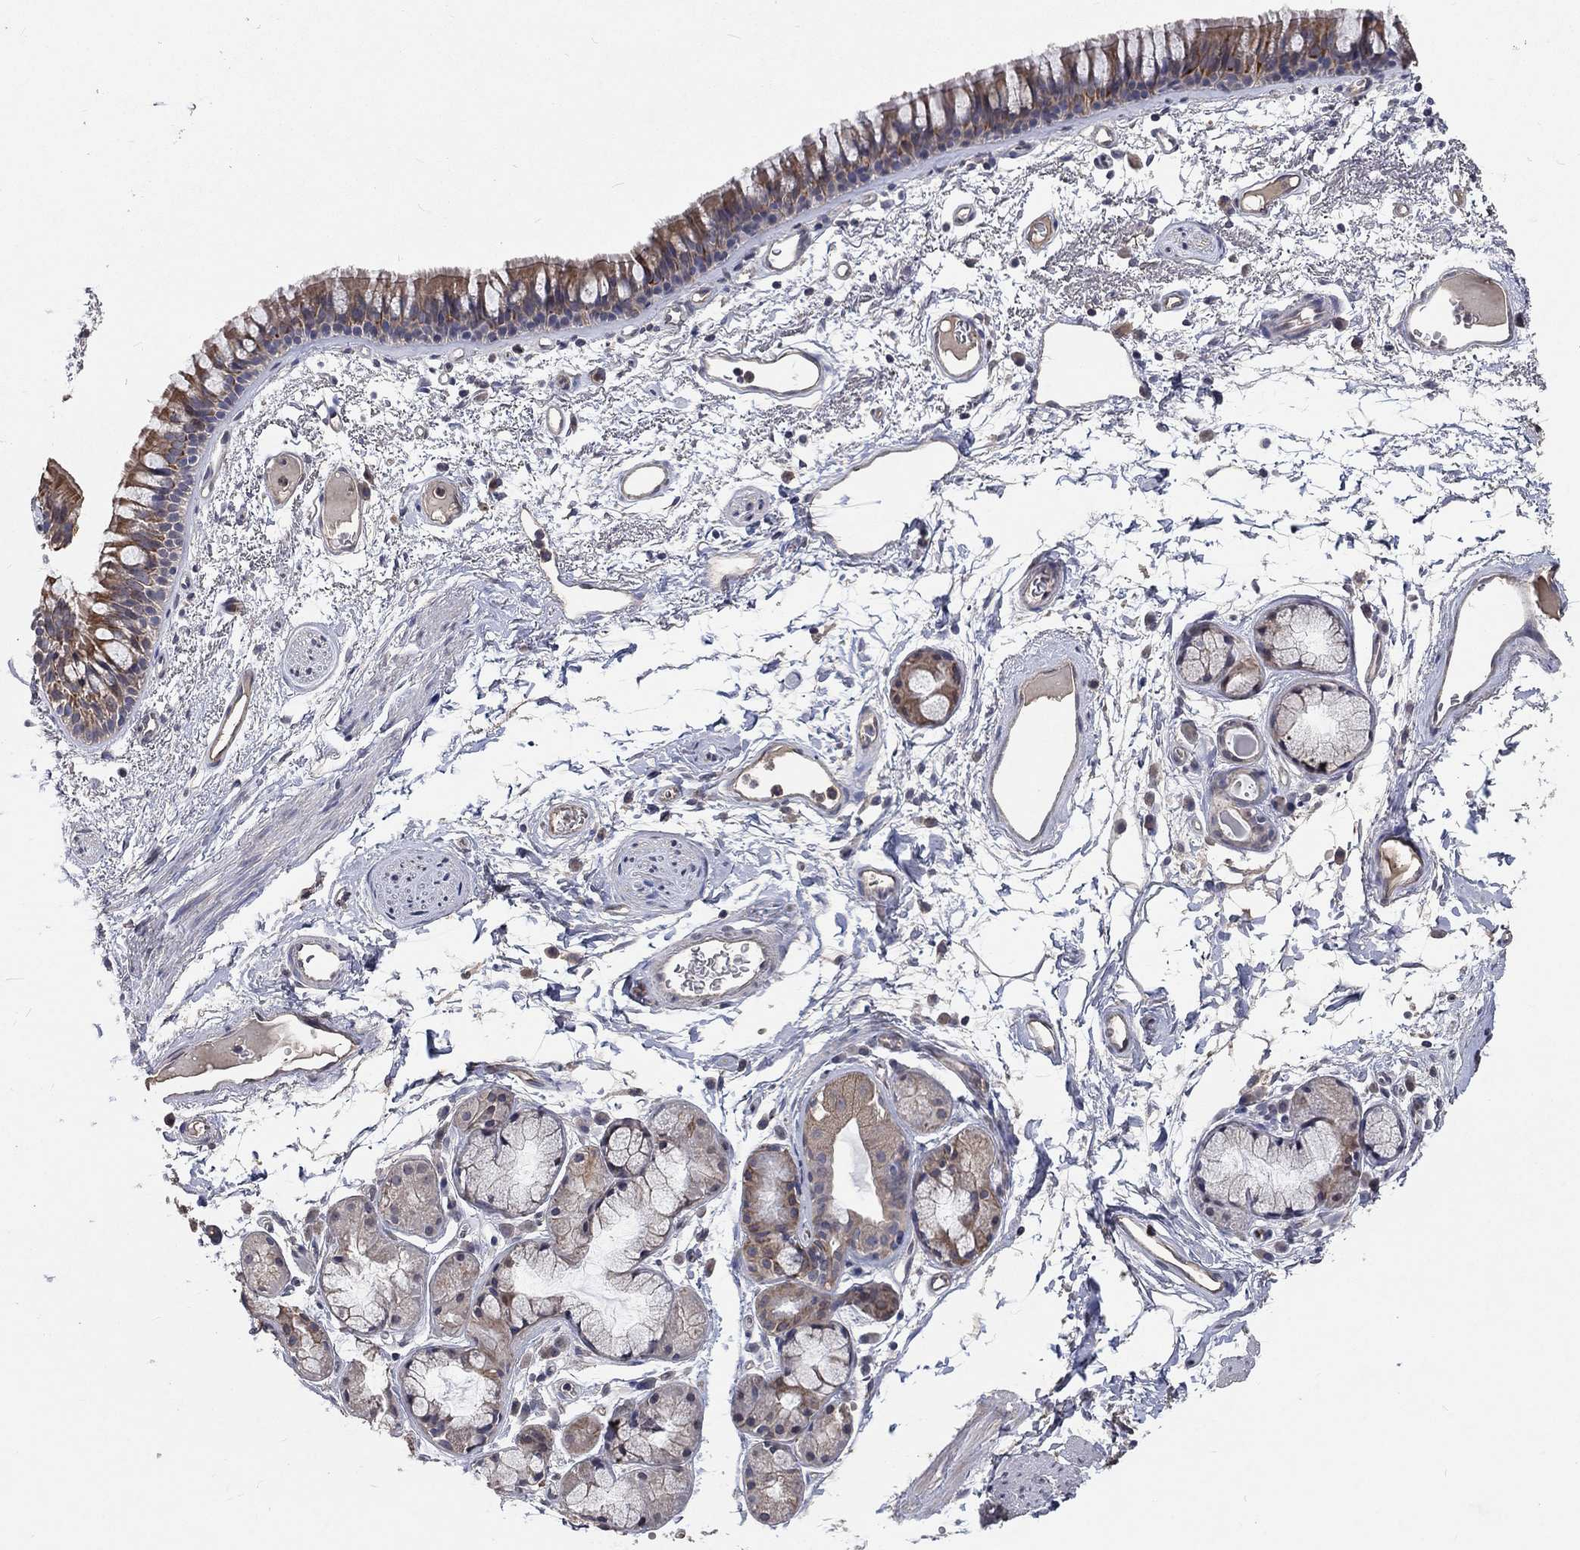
{"staining": {"intensity": "moderate", "quantity": "25%-75%", "location": "cytoplasmic/membranous"}, "tissue": "bronchus", "cell_type": "Respiratory epithelial cells", "image_type": "normal", "snomed": [{"axis": "morphology", "description": "Normal tissue, NOS"}, {"axis": "topography", "description": "Cartilage tissue"}, {"axis": "topography", "description": "Bronchus"}], "caption": "A high-resolution histopathology image shows immunohistochemistry staining of unremarkable bronchus, which demonstrates moderate cytoplasmic/membranous staining in approximately 25%-75% of respiratory epithelial cells.", "gene": "CHST5", "patient": {"sex": "male", "age": 66}}